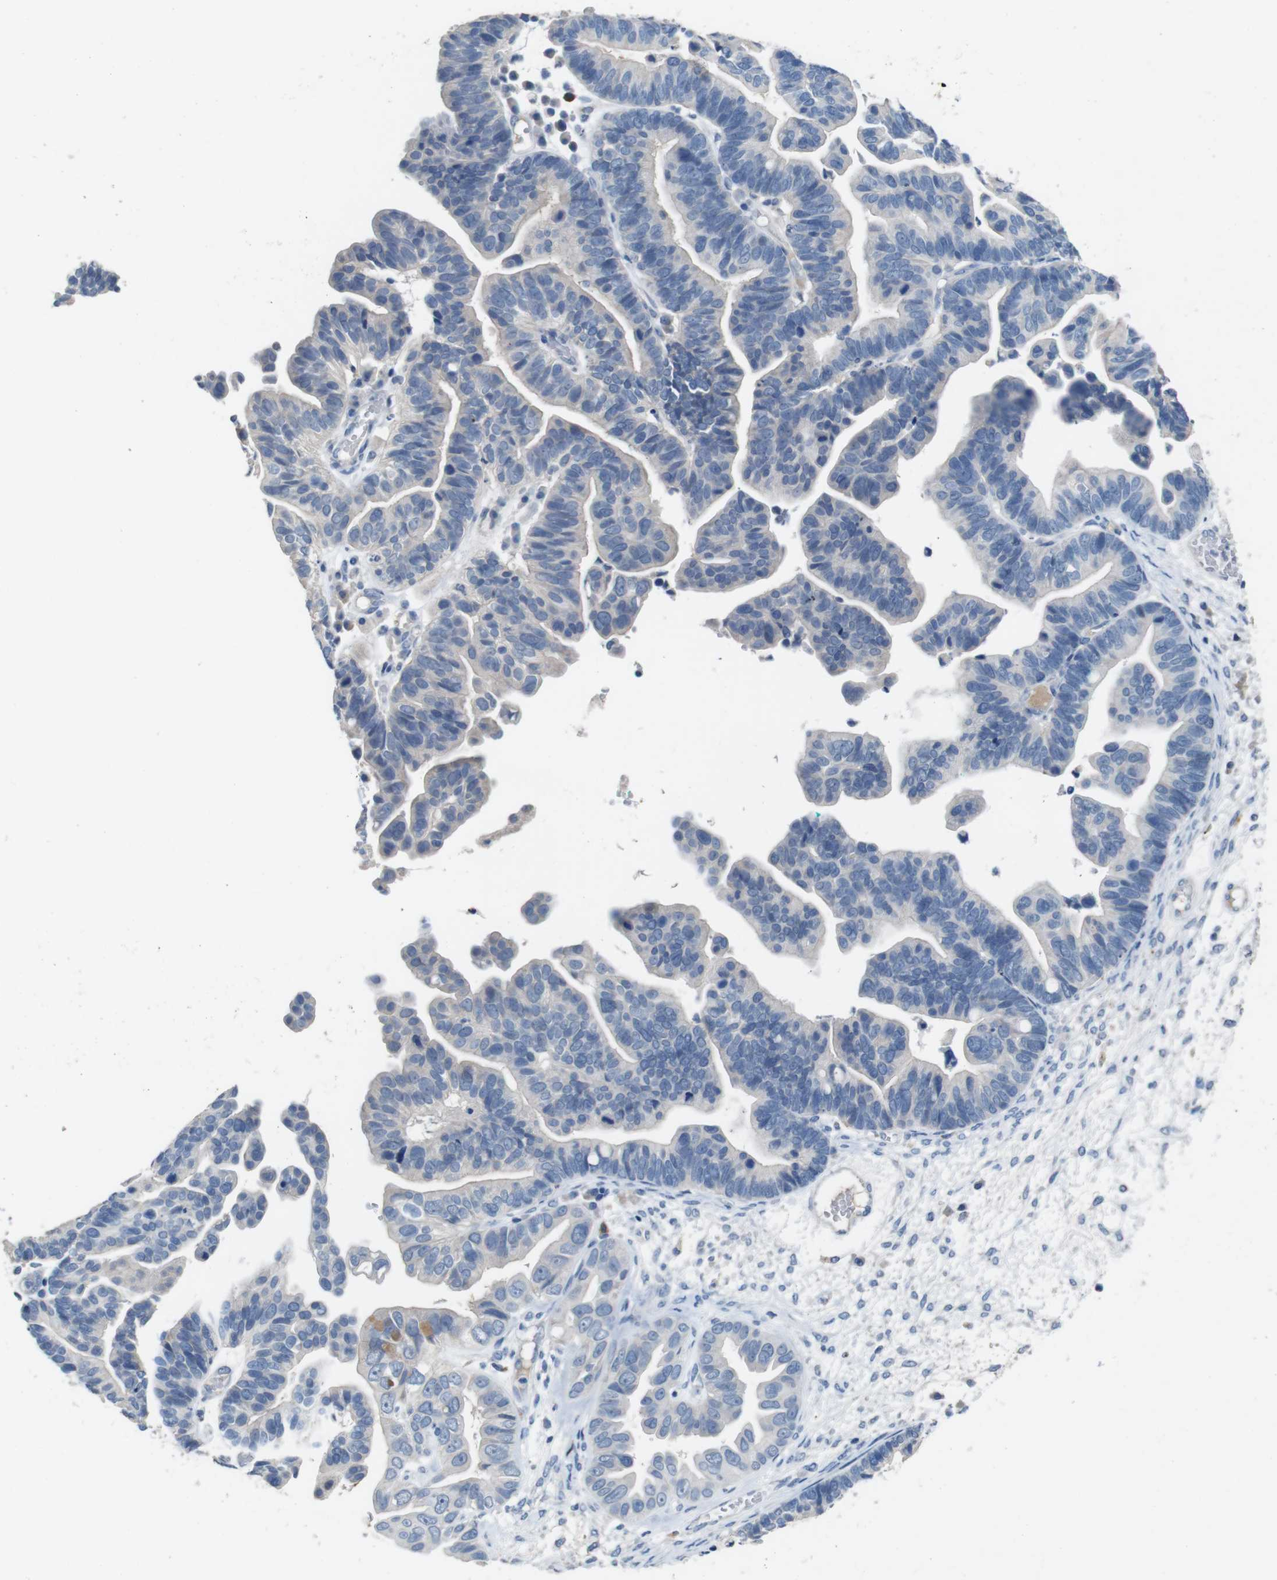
{"staining": {"intensity": "negative", "quantity": "none", "location": "none"}, "tissue": "ovarian cancer", "cell_type": "Tumor cells", "image_type": "cancer", "snomed": [{"axis": "morphology", "description": "Cystadenocarcinoma, serous, NOS"}, {"axis": "topography", "description": "Ovary"}], "caption": "High magnification brightfield microscopy of ovarian cancer stained with DAB (3,3'-diaminobenzidine) (brown) and counterstained with hematoxylin (blue): tumor cells show no significant positivity.", "gene": "SLC2A8", "patient": {"sex": "female", "age": 56}}